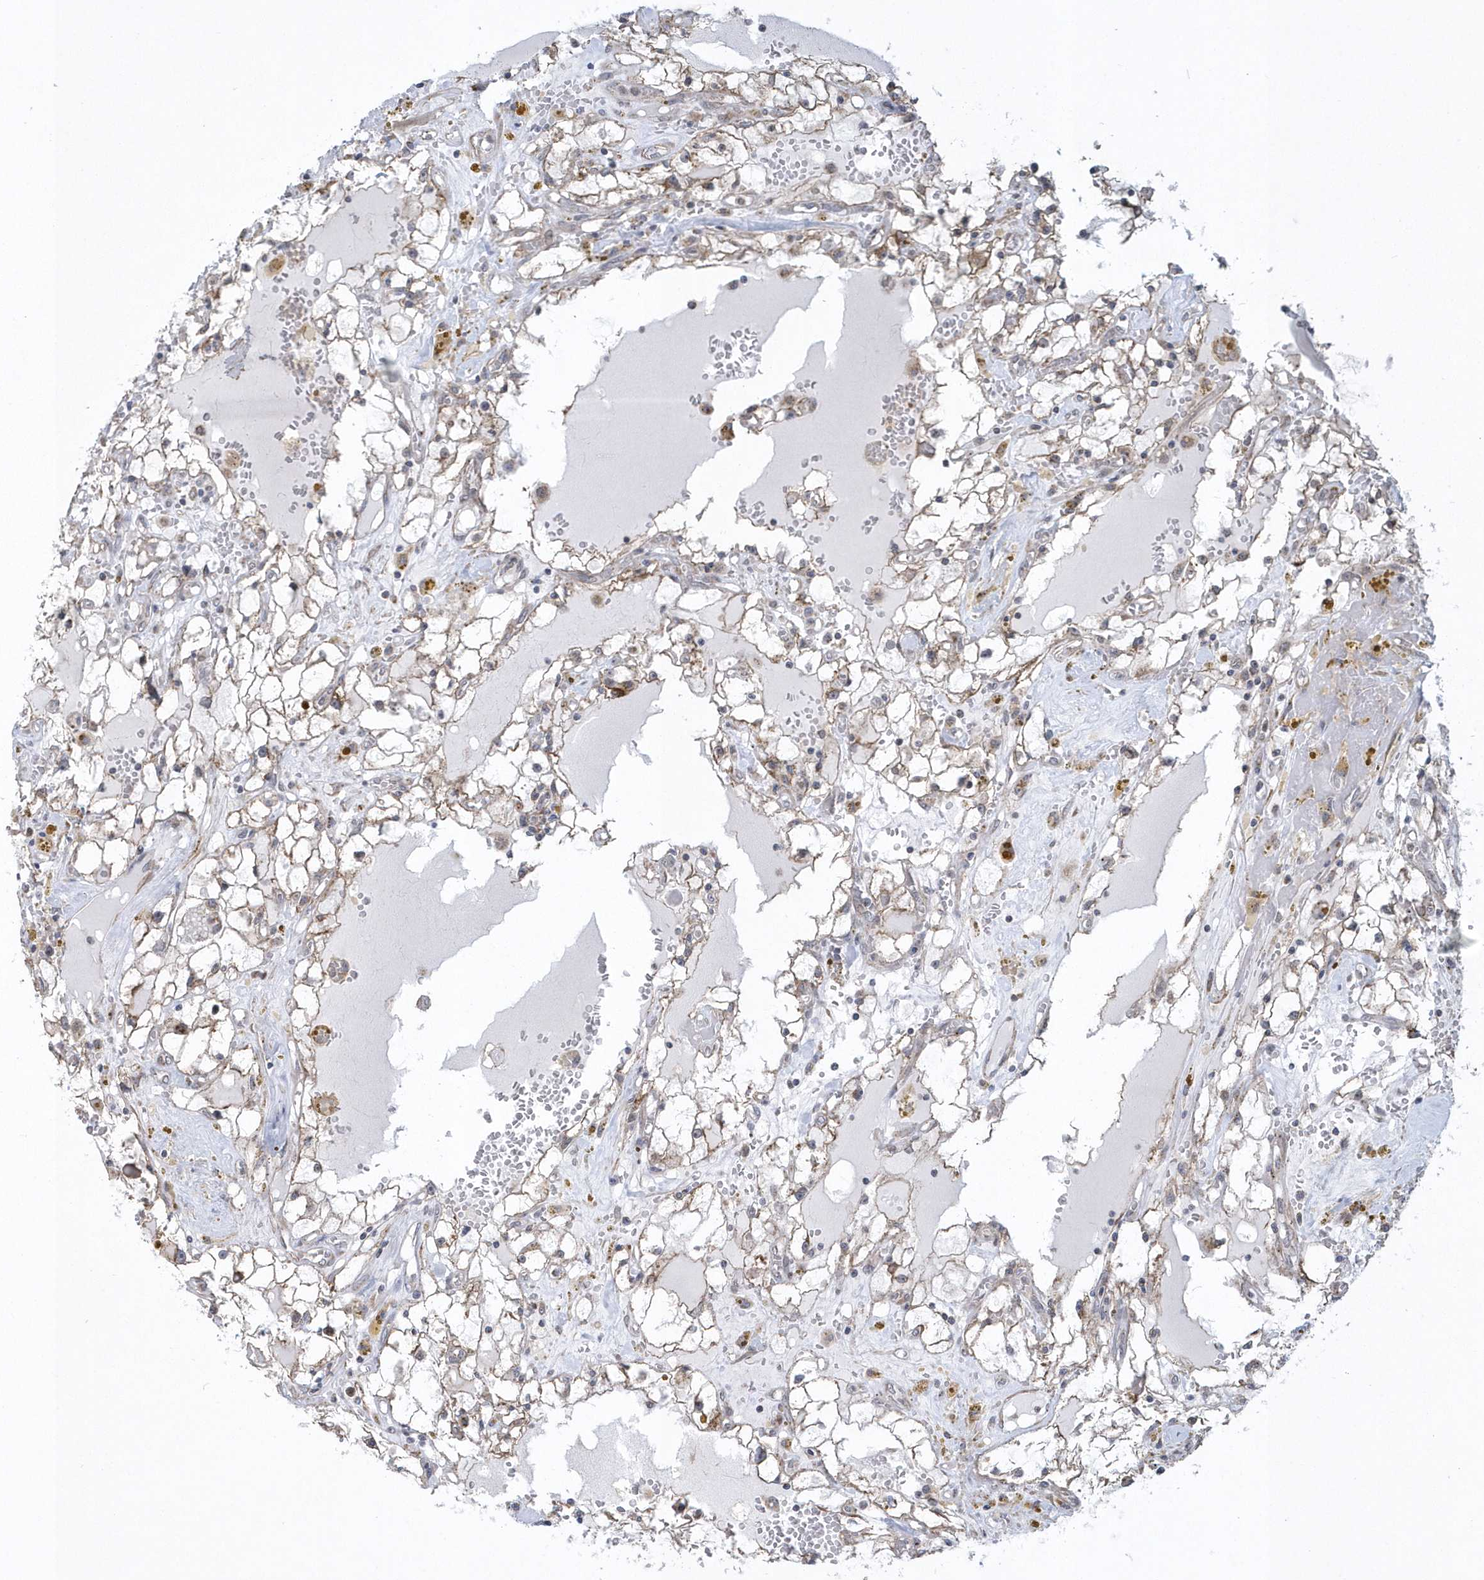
{"staining": {"intensity": "weak", "quantity": "25%-75%", "location": "cytoplasmic/membranous"}, "tissue": "renal cancer", "cell_type": "Tumor cells", "image_type": "cancer", "snomed": [{"axis": "morphology", "description": "Adenocarcinoma, NOS"}, {"axis": "topography", "description": "Kidney"}], "caption": "The photomicrograph shows immunohistochemical staining of adenocarcinoma (renal). There is weak cytoplasmic/membranous staining is present in about 25%-75% of tumor cells.", "gene": "SLX9", "patient": {"sex": "male", "age": 56}}